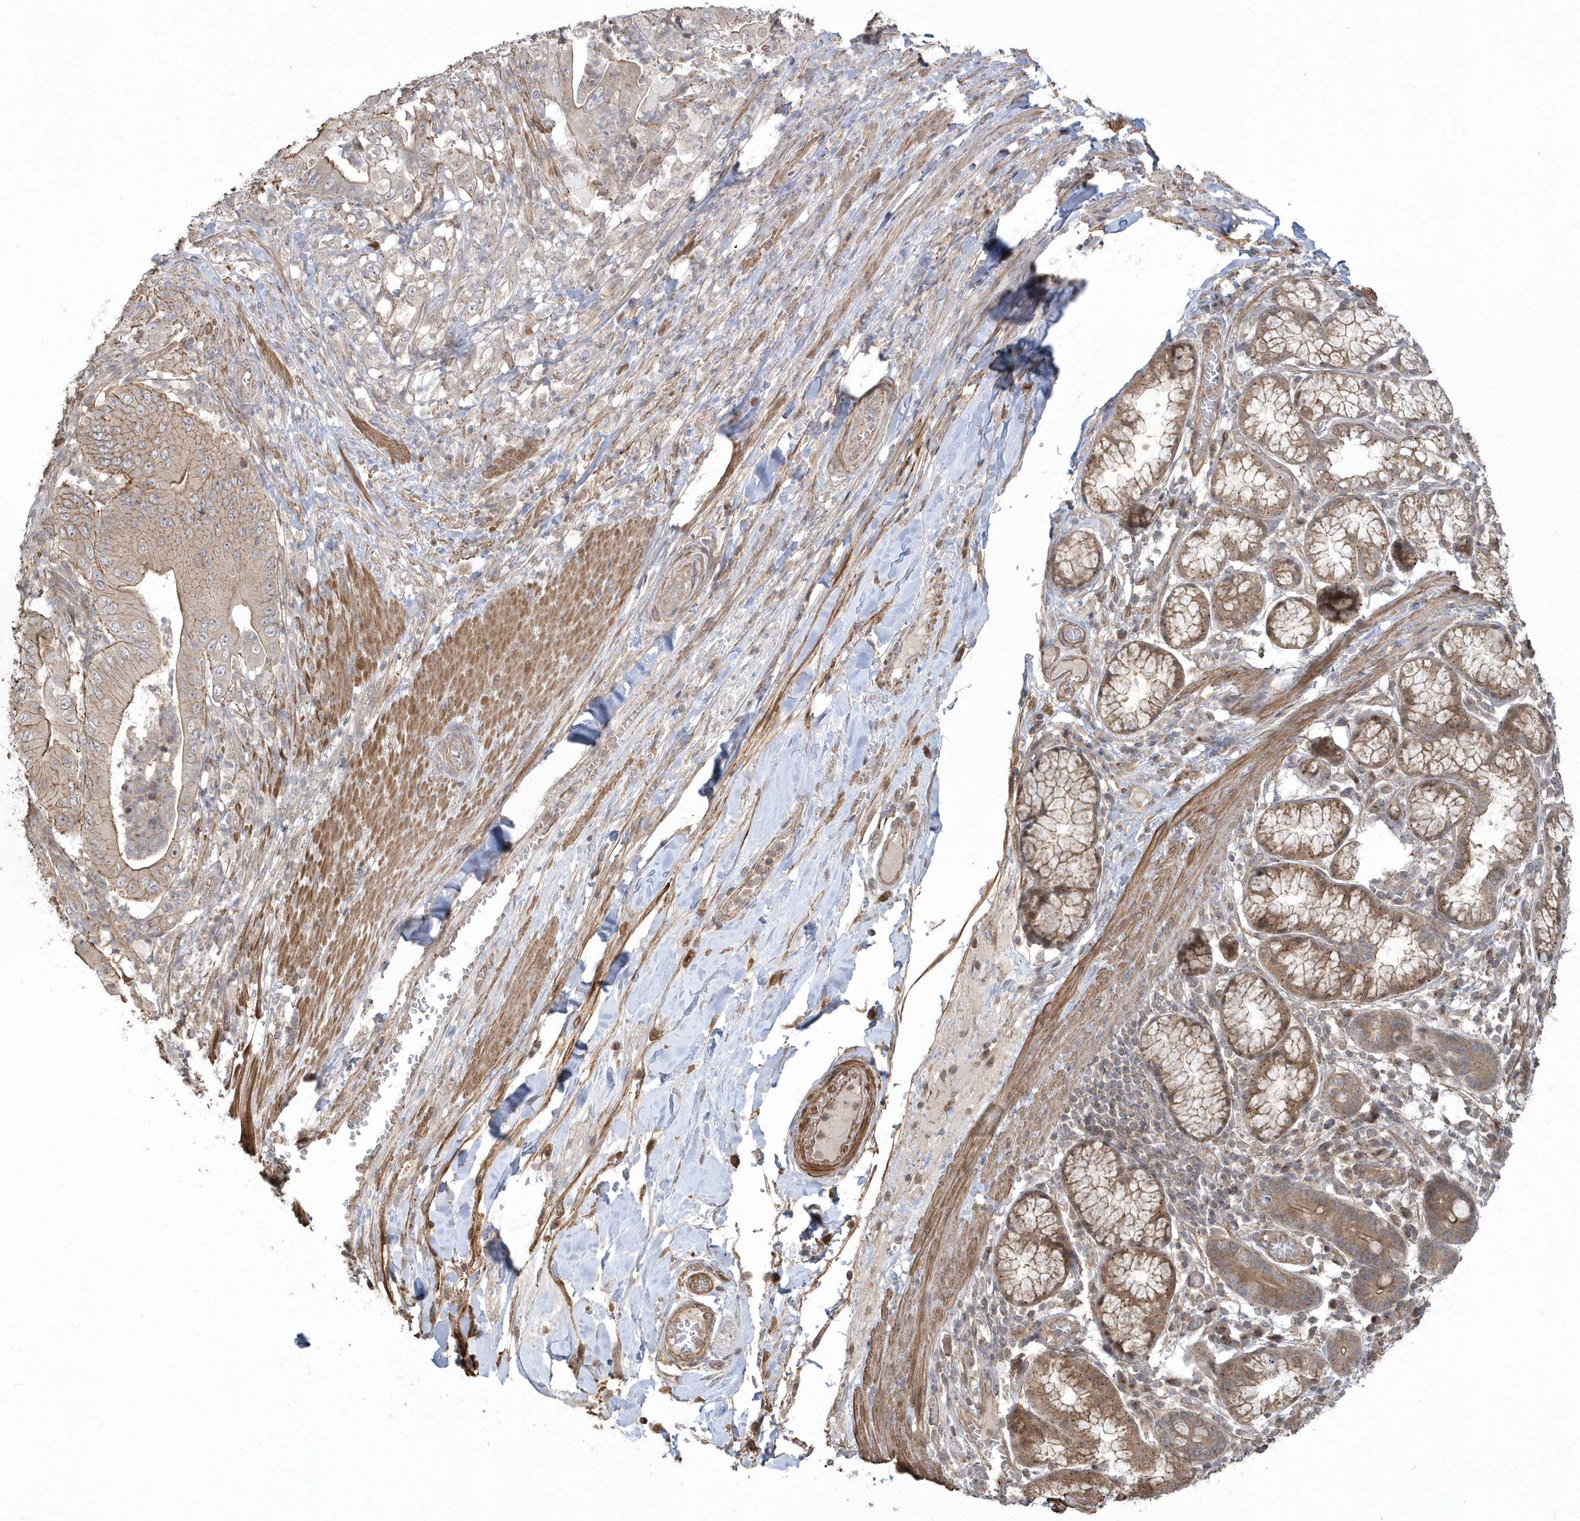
{"staining": {"intensity": "weak", "quantity": "25%-75%", "location": "cytoplasmic/membranous"}, "tissue": "pancreatic cancer", "cell_type": "Tumor cells", "image_type": "cancer", "snomed": [{"axis": "morphology", "description": "Adenocarcinoma, NOS"}, {"axis": "topography", "description": "Pancreas"}], "caption": "Immunohistochemistry histopathology image of pancreatic cancer stained for a protein (brown), which demonstrates low levels of weak cytoplasmic/membranous staining in approximately 25%-75% of tumor cells.", "gene": "ARMC8", "patient": {"sex": "female", "age": 77}}